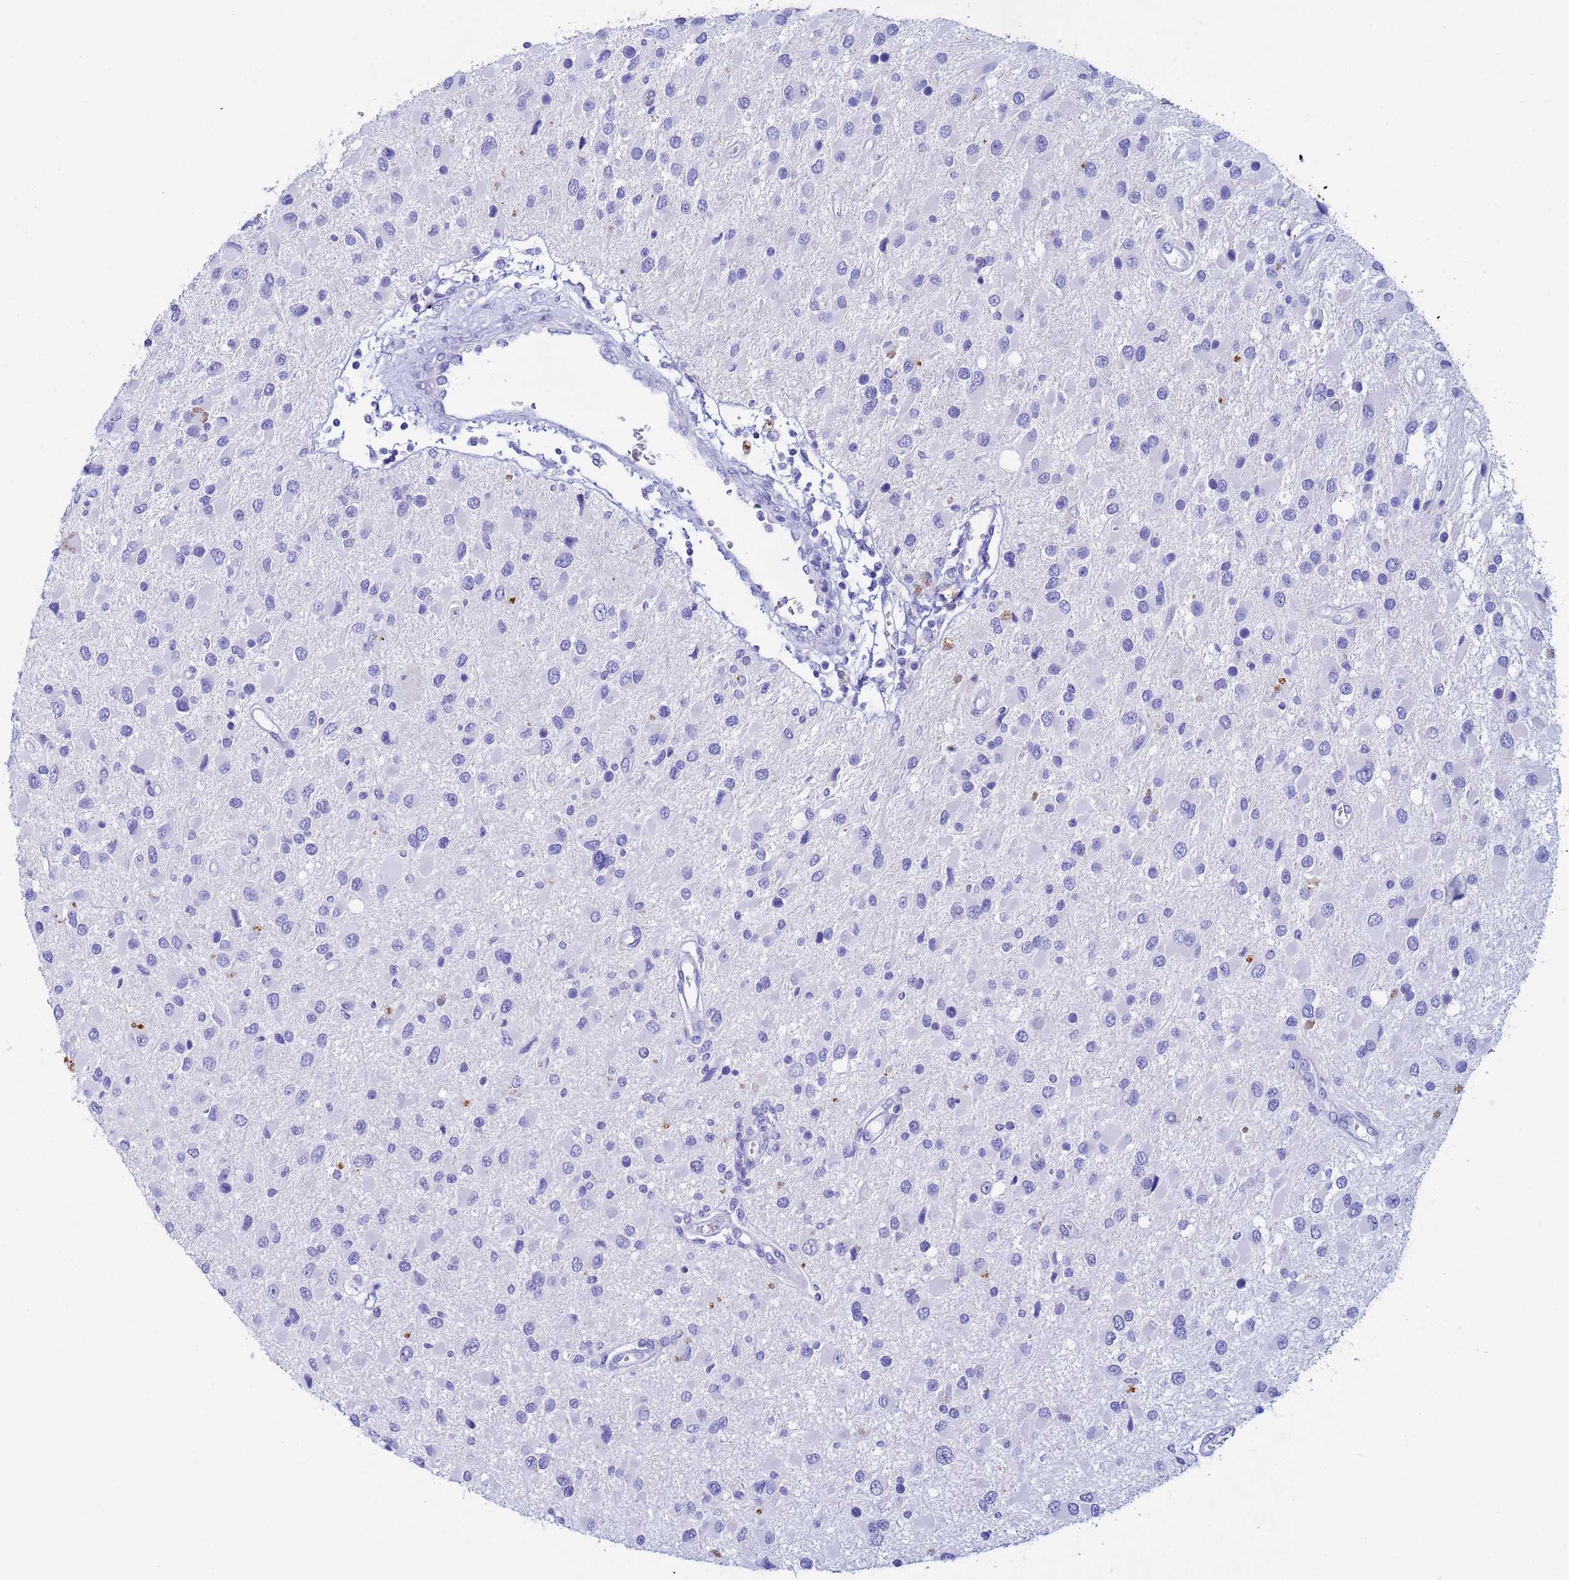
{"staining": {"intensity": "negative", "quantity": "none", "location": "none"}, "tissue": "glioma", "cell_type": "Tumor cells", "image_type": "cancer", "snomed": [{"axis": "morphology", "description": "Glioma, malignant, High grade"}, {"axis": "topography", "description": "Brain"}], "caption": "Tumor cells are negative for protein expression in human high-grade glioma (malignant). (DAB (3,3'-diaminobenzidine) IHC, high magnification).", "gene": "CSTB", "patient": {"sex": "male", "age": 53}}